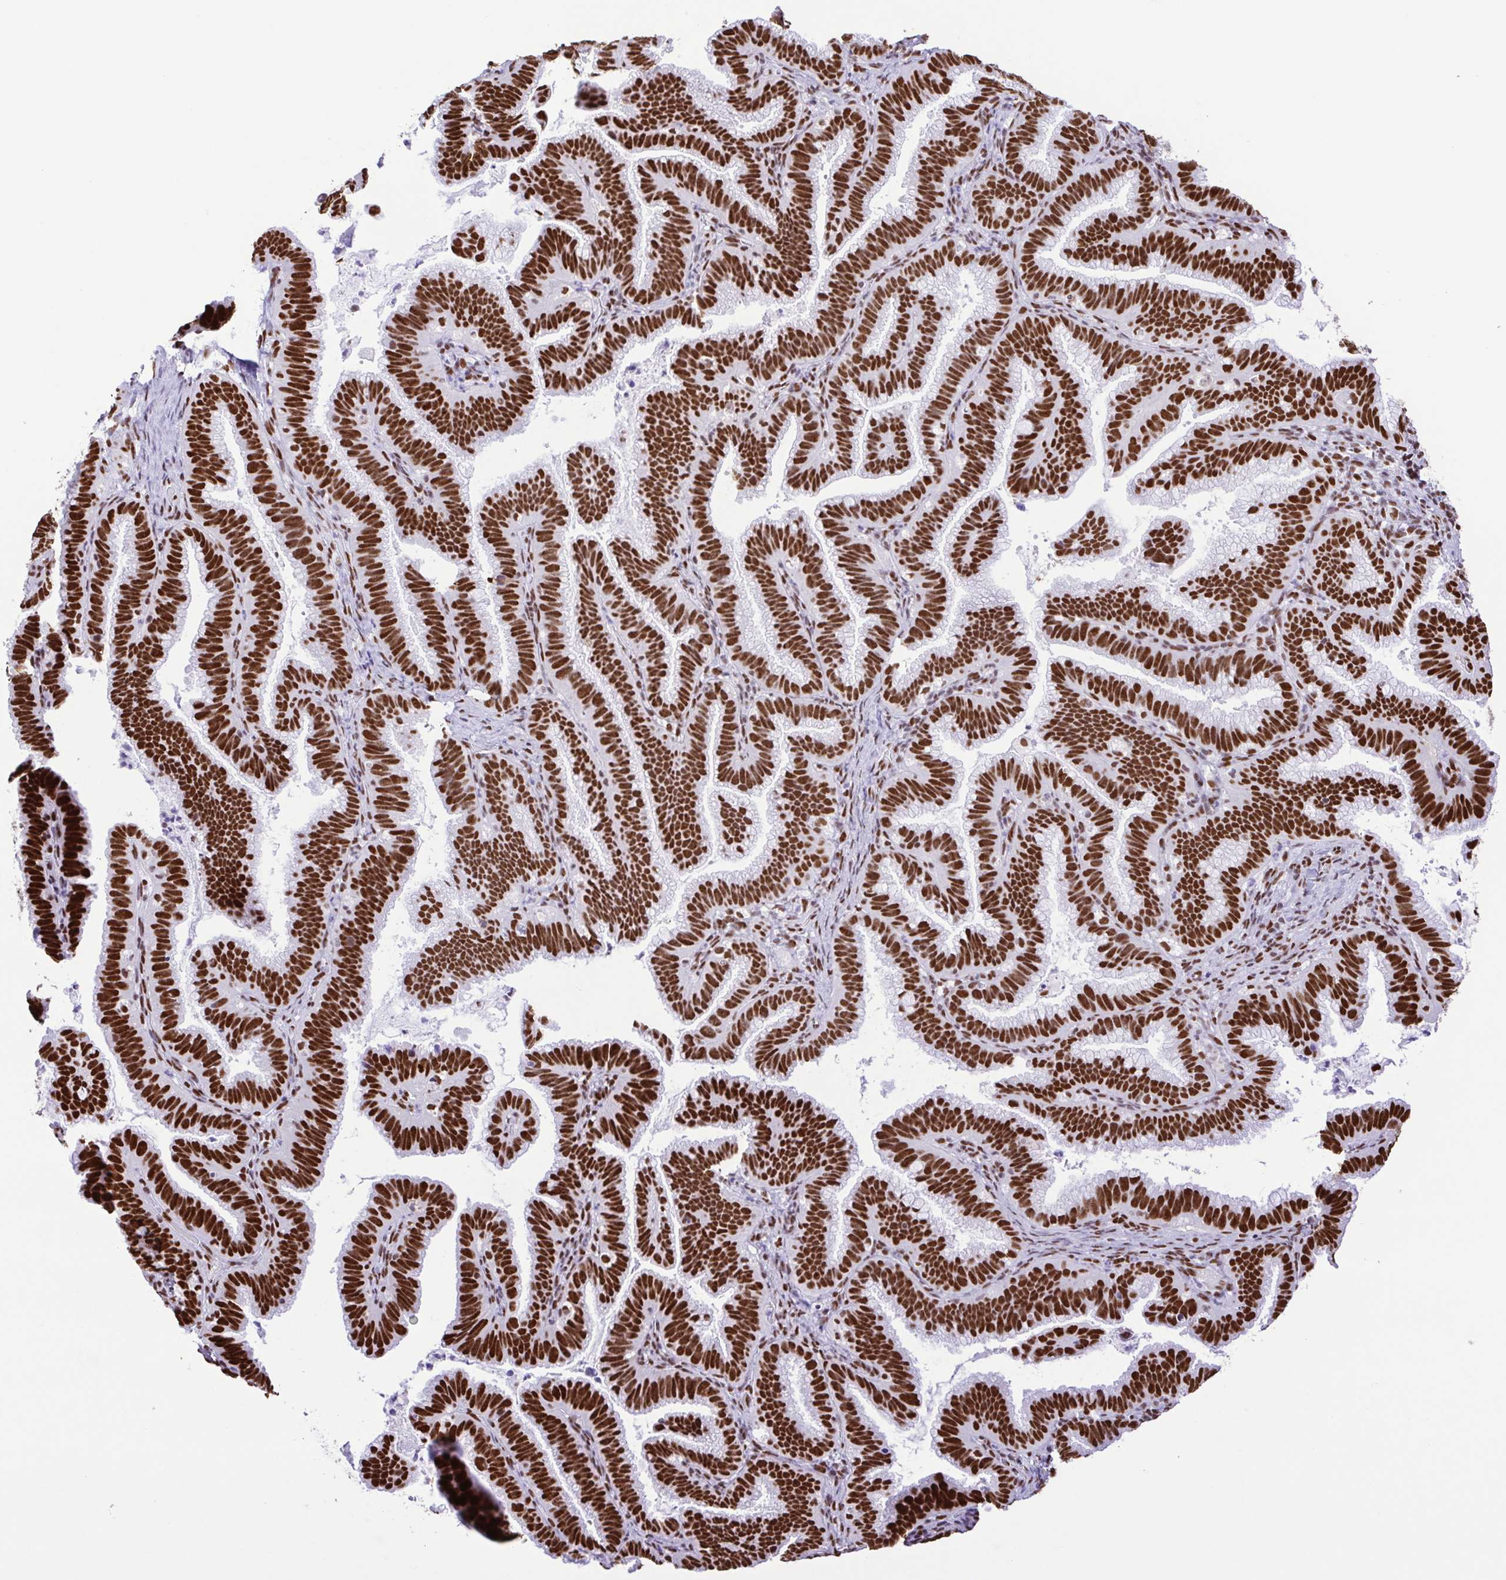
{"staining": {"intensity": "strong", "quantity": ">75%", "location": "nuclear"}, "tissue": "cervical cancer", "cell_type": "Tumor cells", "image_type": "cancer", "snomed": [{"axis": "morphology", "description": "Adenocarcinoma, NOS"}, {"axis": "topography", "description": "Cervix"}], "caption": "Immunohistochemical staining of human cervical cancer displays strong nuclear protein positivity in about >75% of tumor cells.", "gene": "TRIM28", "patient": {"sex": "female", "age": 61}}